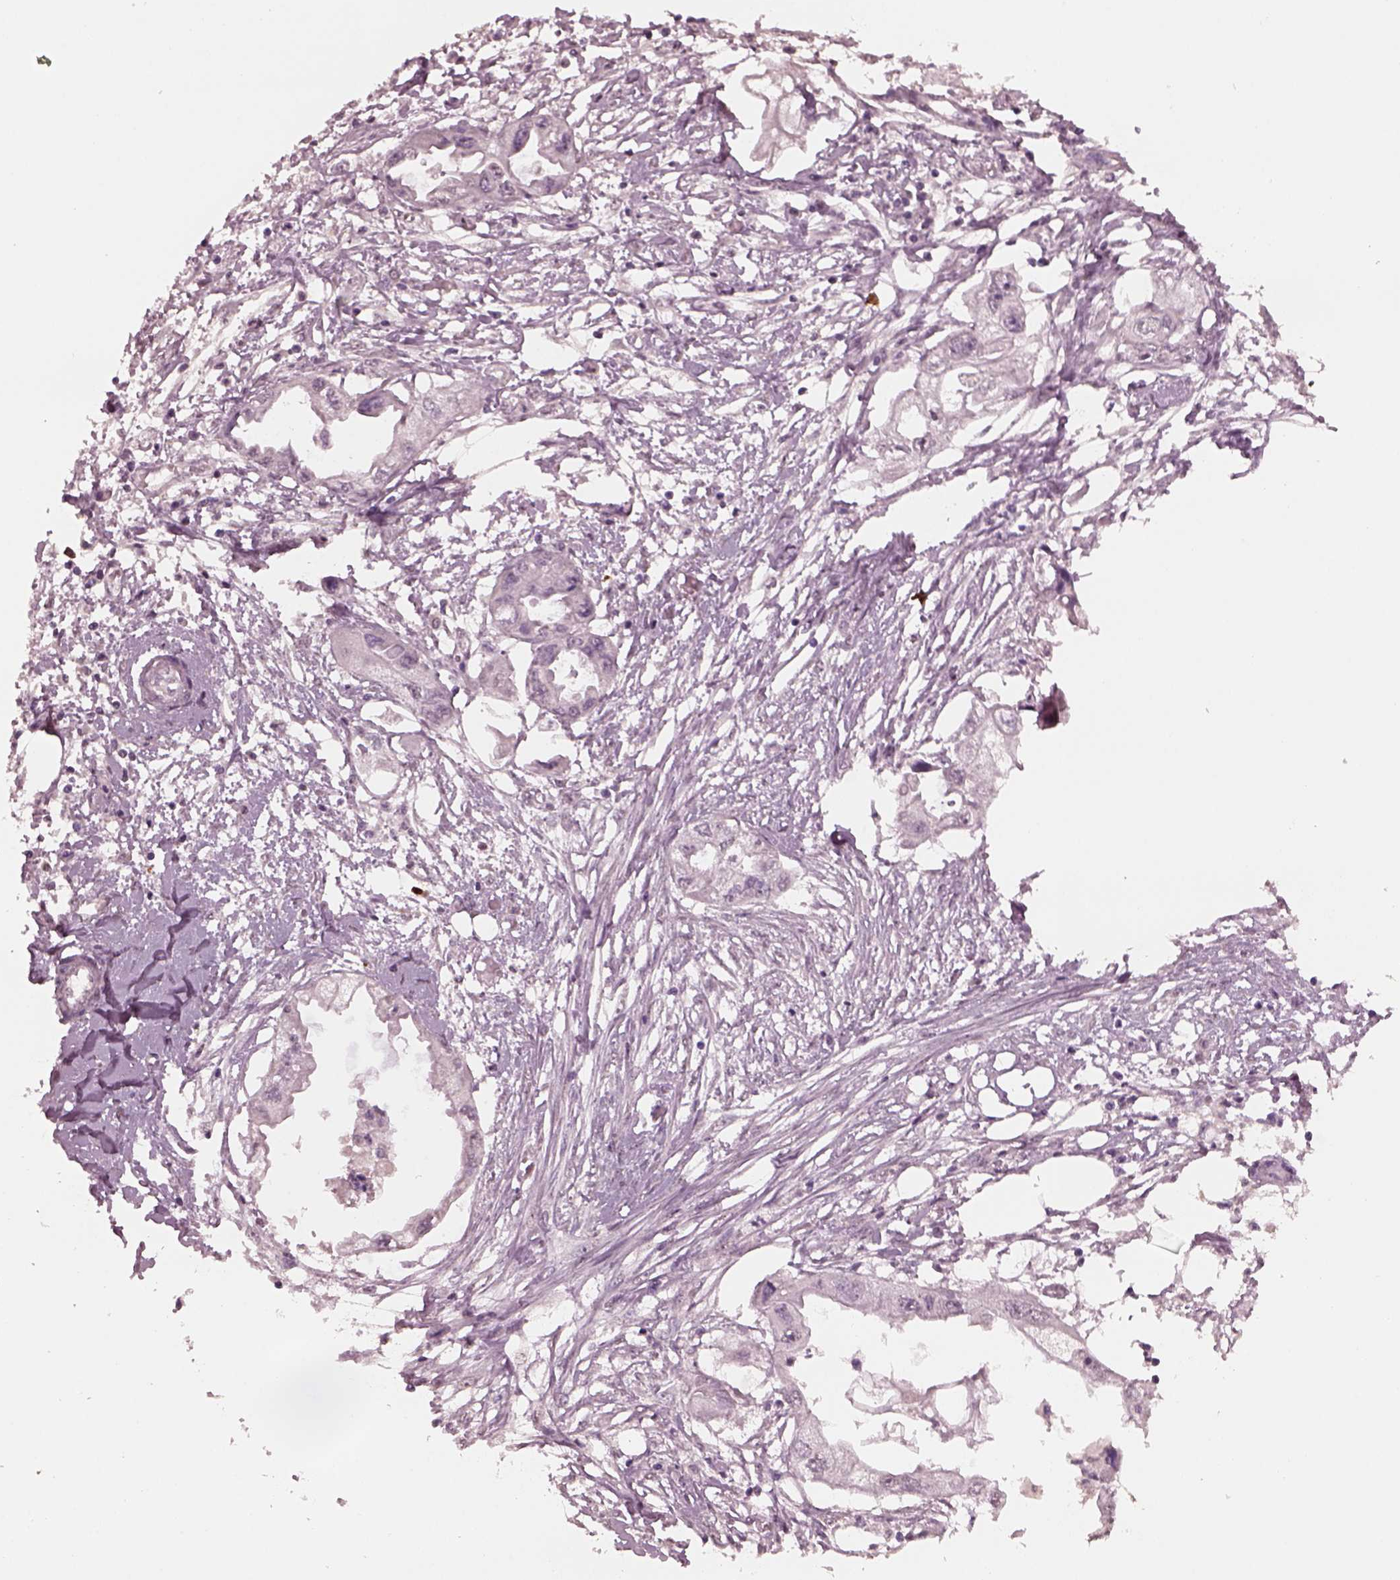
{"staining": {"intensity": "negative", "quantity": "none", "location": "none"}, "tissue": "endometrial cancer", "cell_type": "Tumor cells", "image_type": "cancer", "snomed": [{"axis": "morphology", "description": "Adenocarcinoma, NOS"}, {"axis": "morphology", "description": "Adenocarcinoma, metastatic, NOS"}, {"axis": "topography", "description": "Adipose tissue"}, {"axis": "topography", "description": "Endometrium"}], "caption": "This photomicrograph is of endometrial cancer stained with IHC to label a protein in brown with the nuclei are counter-stained blue. There is no staining in tumor cells. Brightfield microscopy of immunohistochemistry stained with DAB (brown) and hematoxylin (blue), captured at high magnification.", "gene": "IL18RAP", "patient": {"sex": "female", "age": 67}}